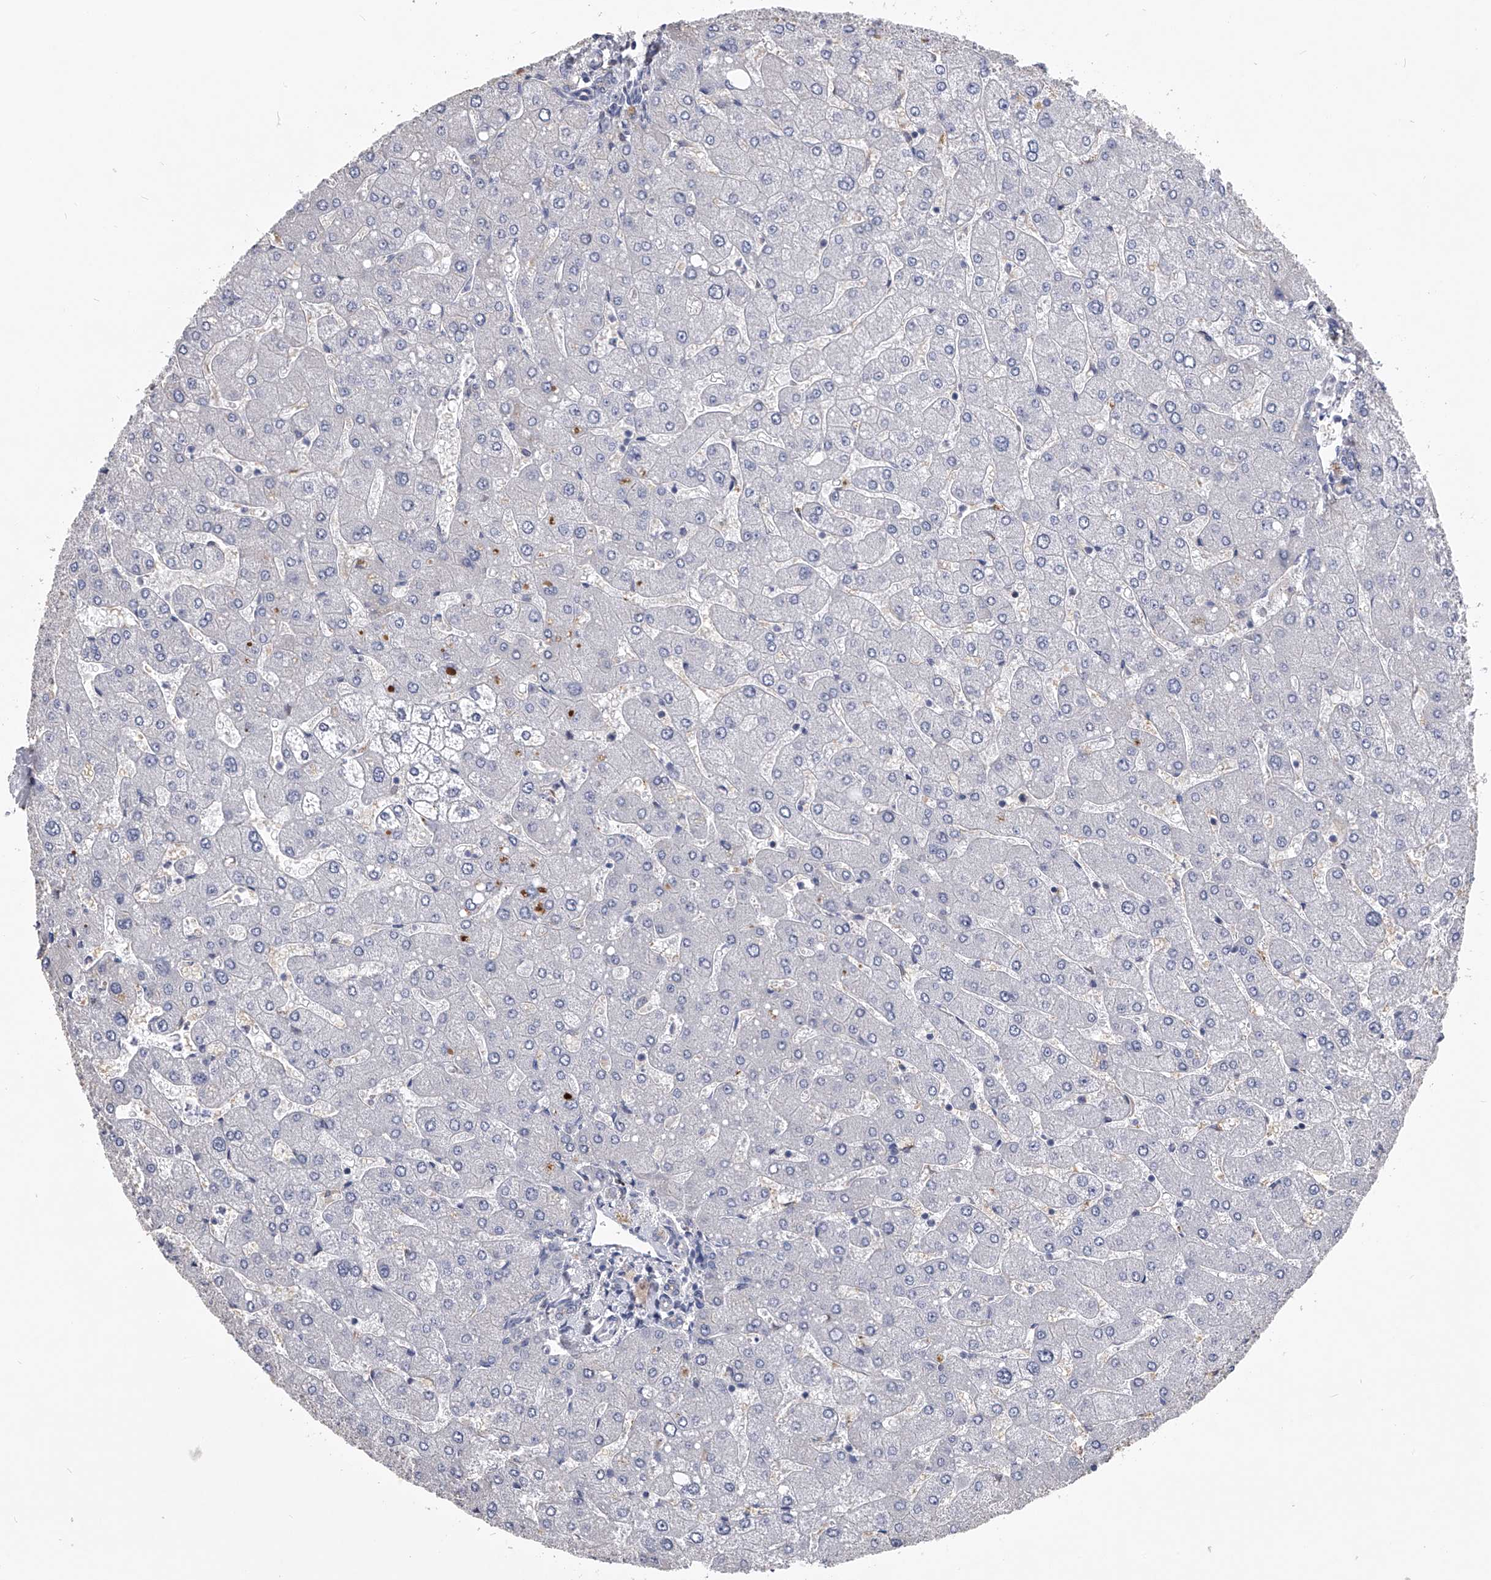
{"staining": {"intensity": "negative", "quantity": "none", "location": "none"}, "tissue": "liver", "cell_type": "Cholangiocytes", "image_type": "normal", "snomed": [{"axis": "morphology", "description": "Normal tissue, NOS"}, {"axis": "topography", "description": "Liver"}], "caption": "Immunohistochemical staining of unremarkable human liver exhibits no significant staining in cholangiocytes. The staining is performed using DAB brown chromogen with nuclei counter-stained in using hematoxylin.", "gene": "MDN1", "patient": {"sex": "male", "age": 55}}